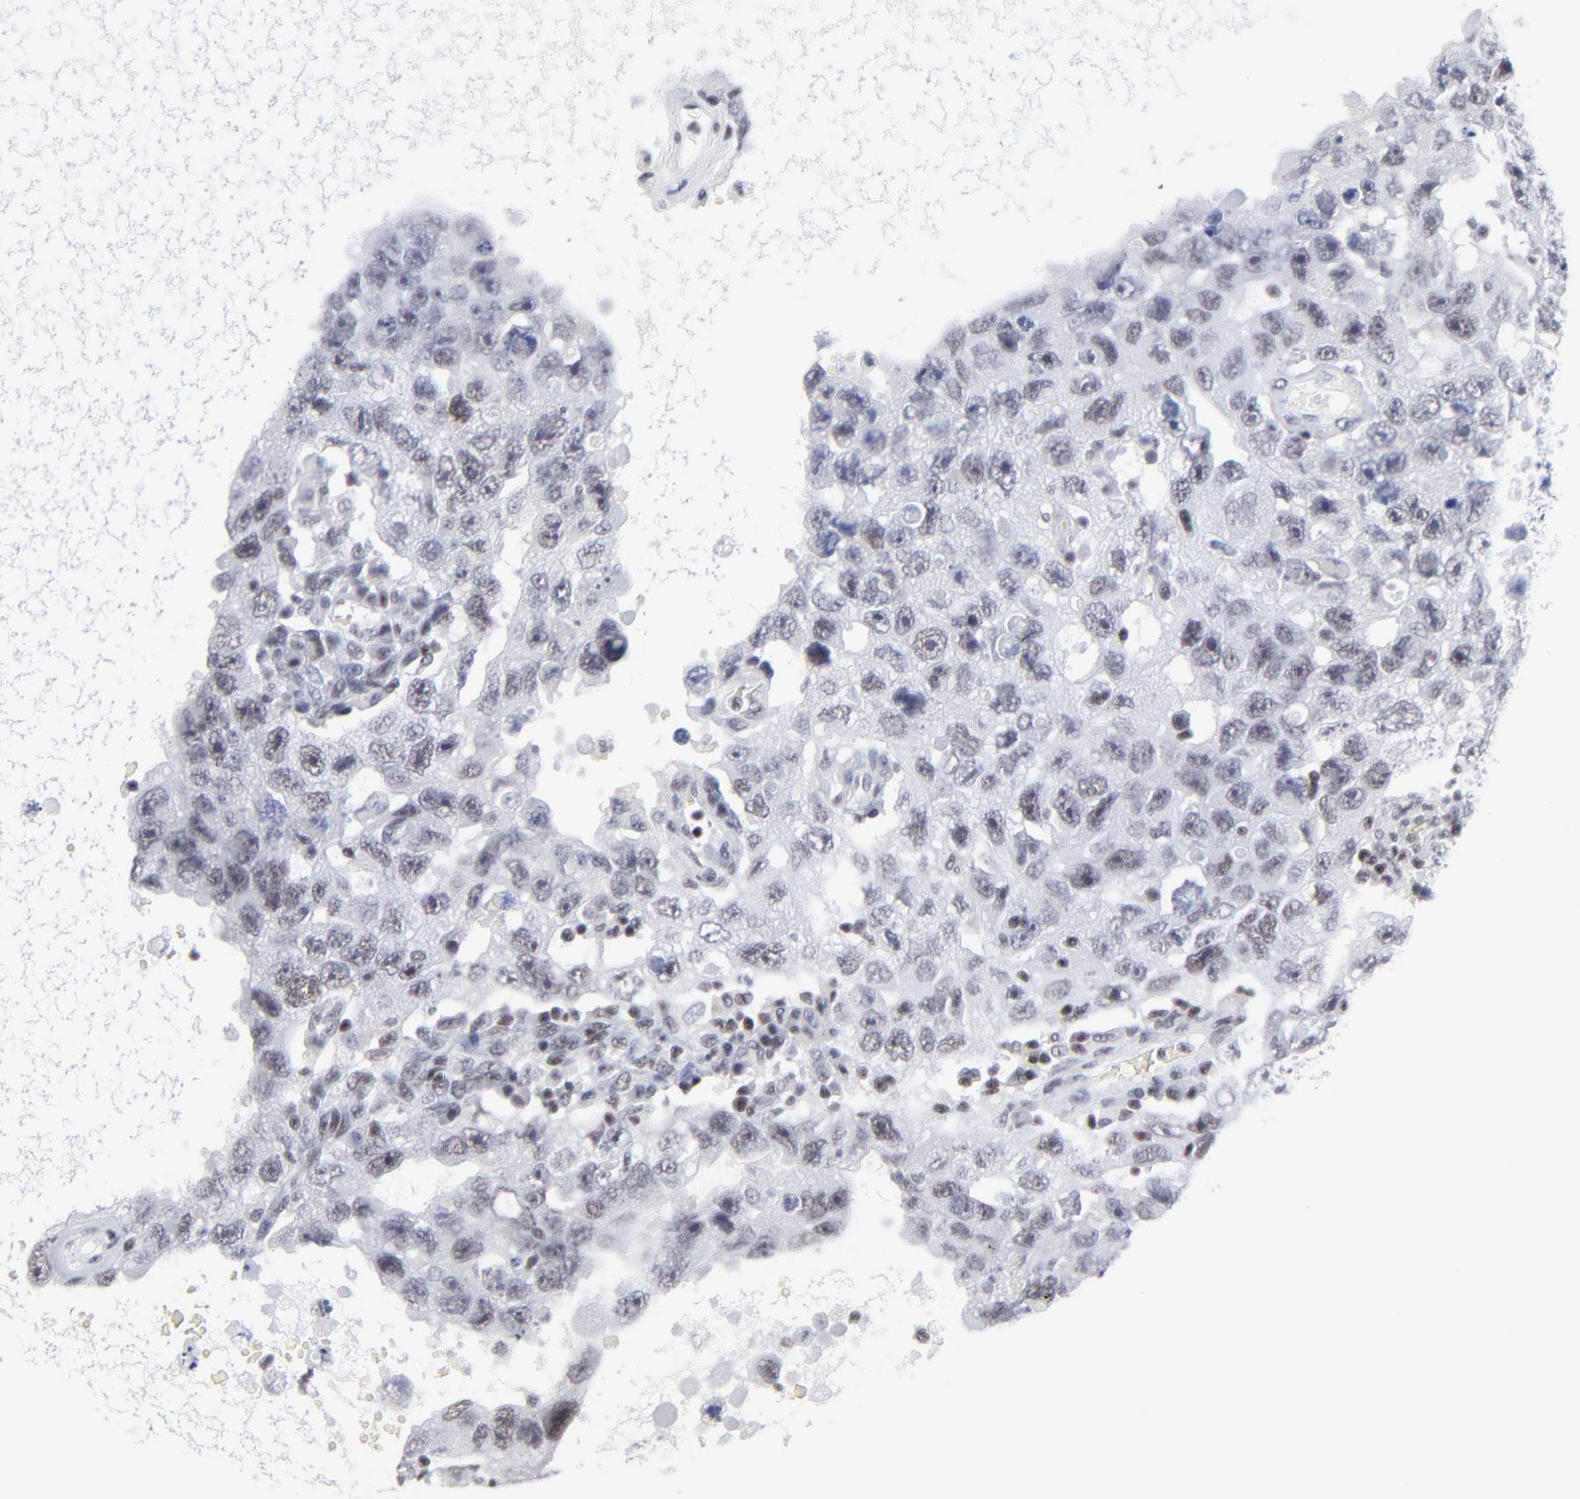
{"staining": {"intensity": "weak", "quantity": "<25%", "location": "nuclear"}, "tissue": "testis cancer", "cell_type": "Tumor cells", "image_type": "cancer", "snomed": [{"axis": "morphology", "description": "Carcinoma, Embryonal, NOS"}, {"axis": "topography", "description": "Testis"}], "caption": "High magnification brightfield microscopy of testis cancer stained with DAB (brown) and counterstained with hematoxylin (blue): tumor cells show no significant expression.", "gene": "SP2", "patient": {"sex": "male", "age": 26}}